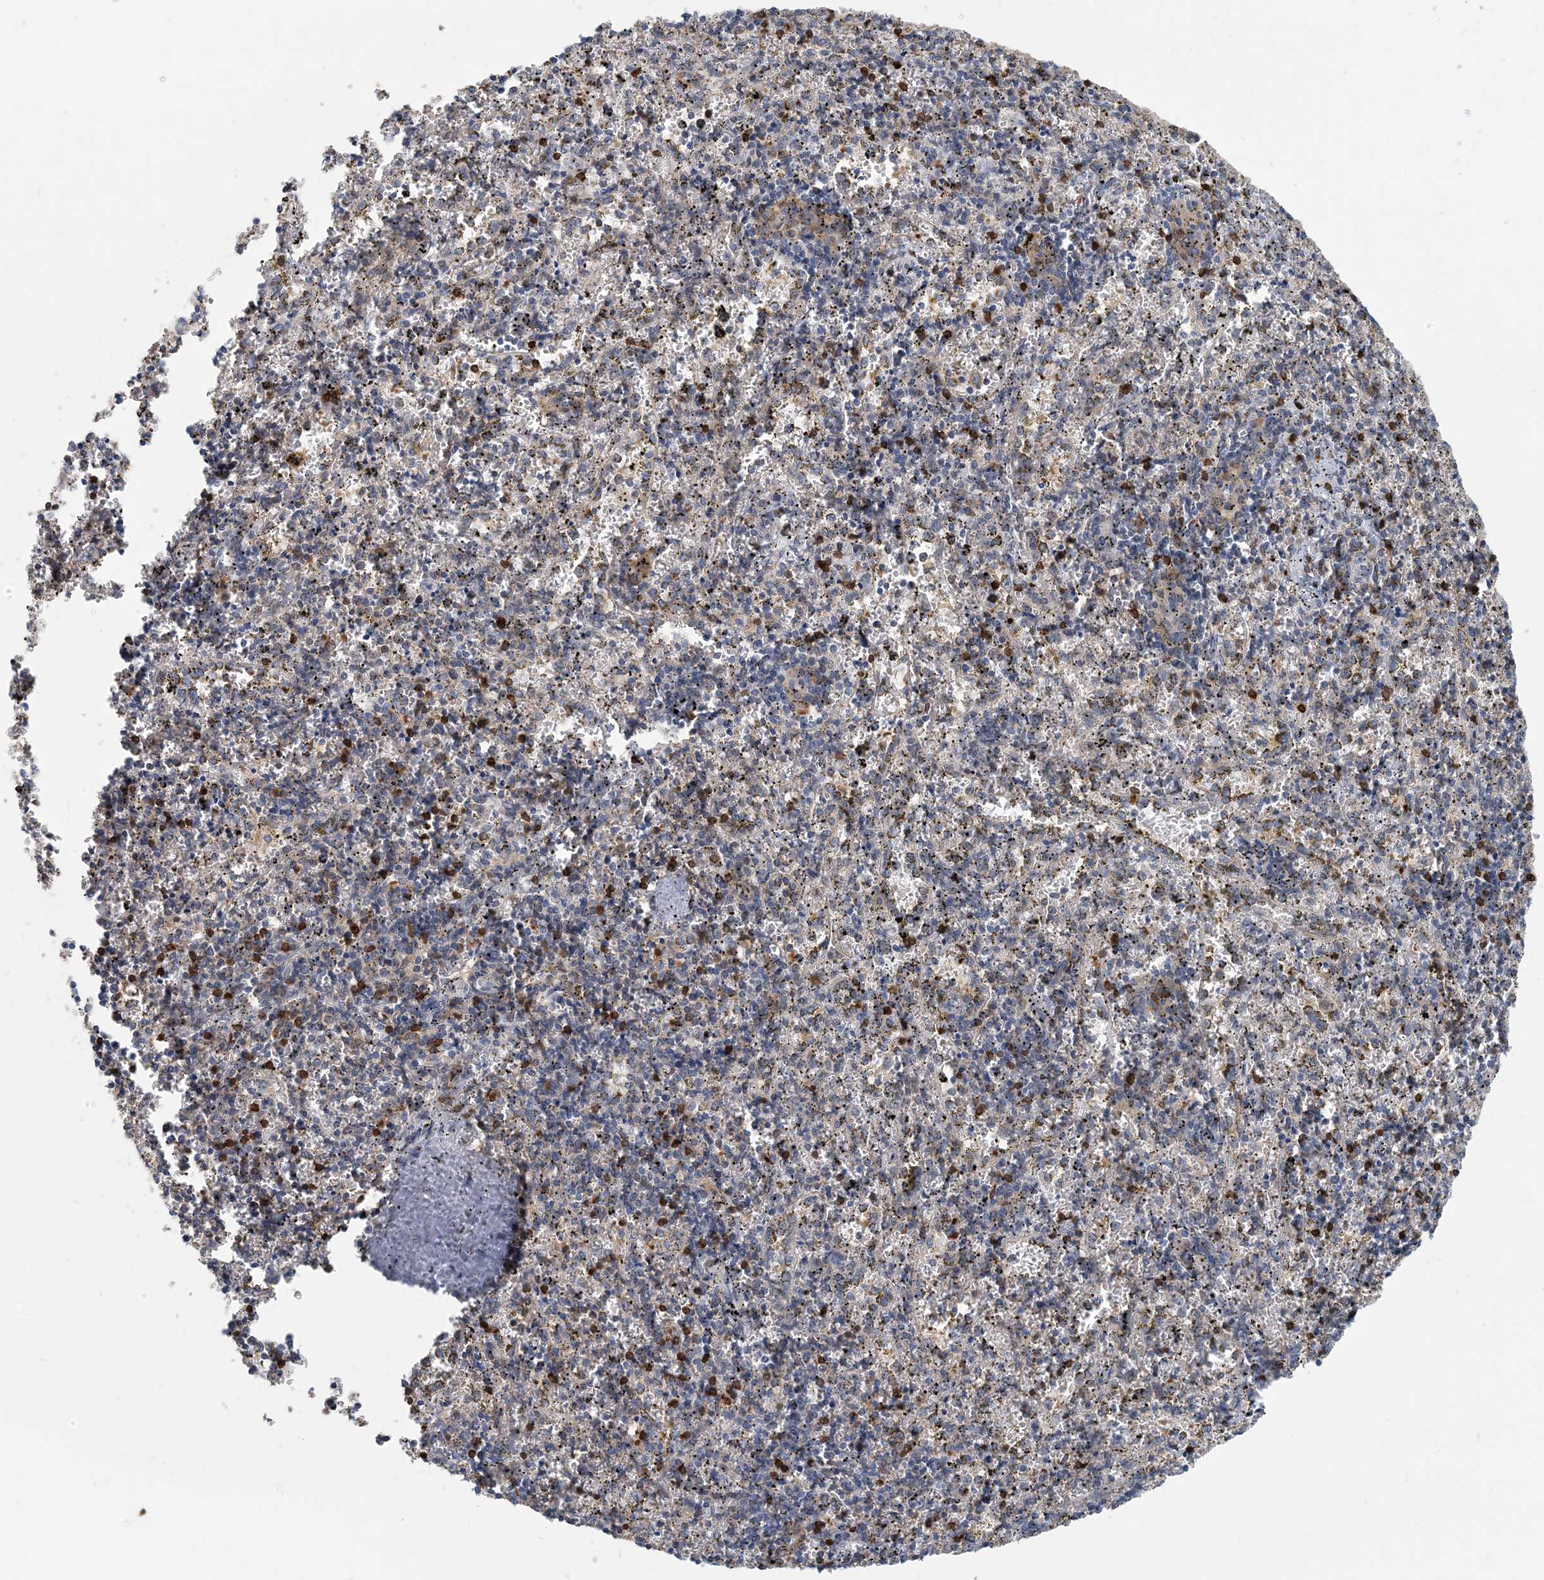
{"staining": {"intensity": "strong", "quantity": "<25%", "location": "cytoplasmic/membranous"}, "tissue": "spleen", "cell_type": "Cells in red pulp", "image_type": "normal", "snomed": [{"axis": "morphology", "description": "Normal tissue, NOS"}, {"axis": "topography", "description": "Spleen"}], "caption": "Spleen stained for a protein (brown) demonstrates strong cytoplasmic/membranous positive staining in approximately <25% of cells in red pulp.", "gene": "ZC3H12A", "patient": {"sex": "male", "age": 11}}